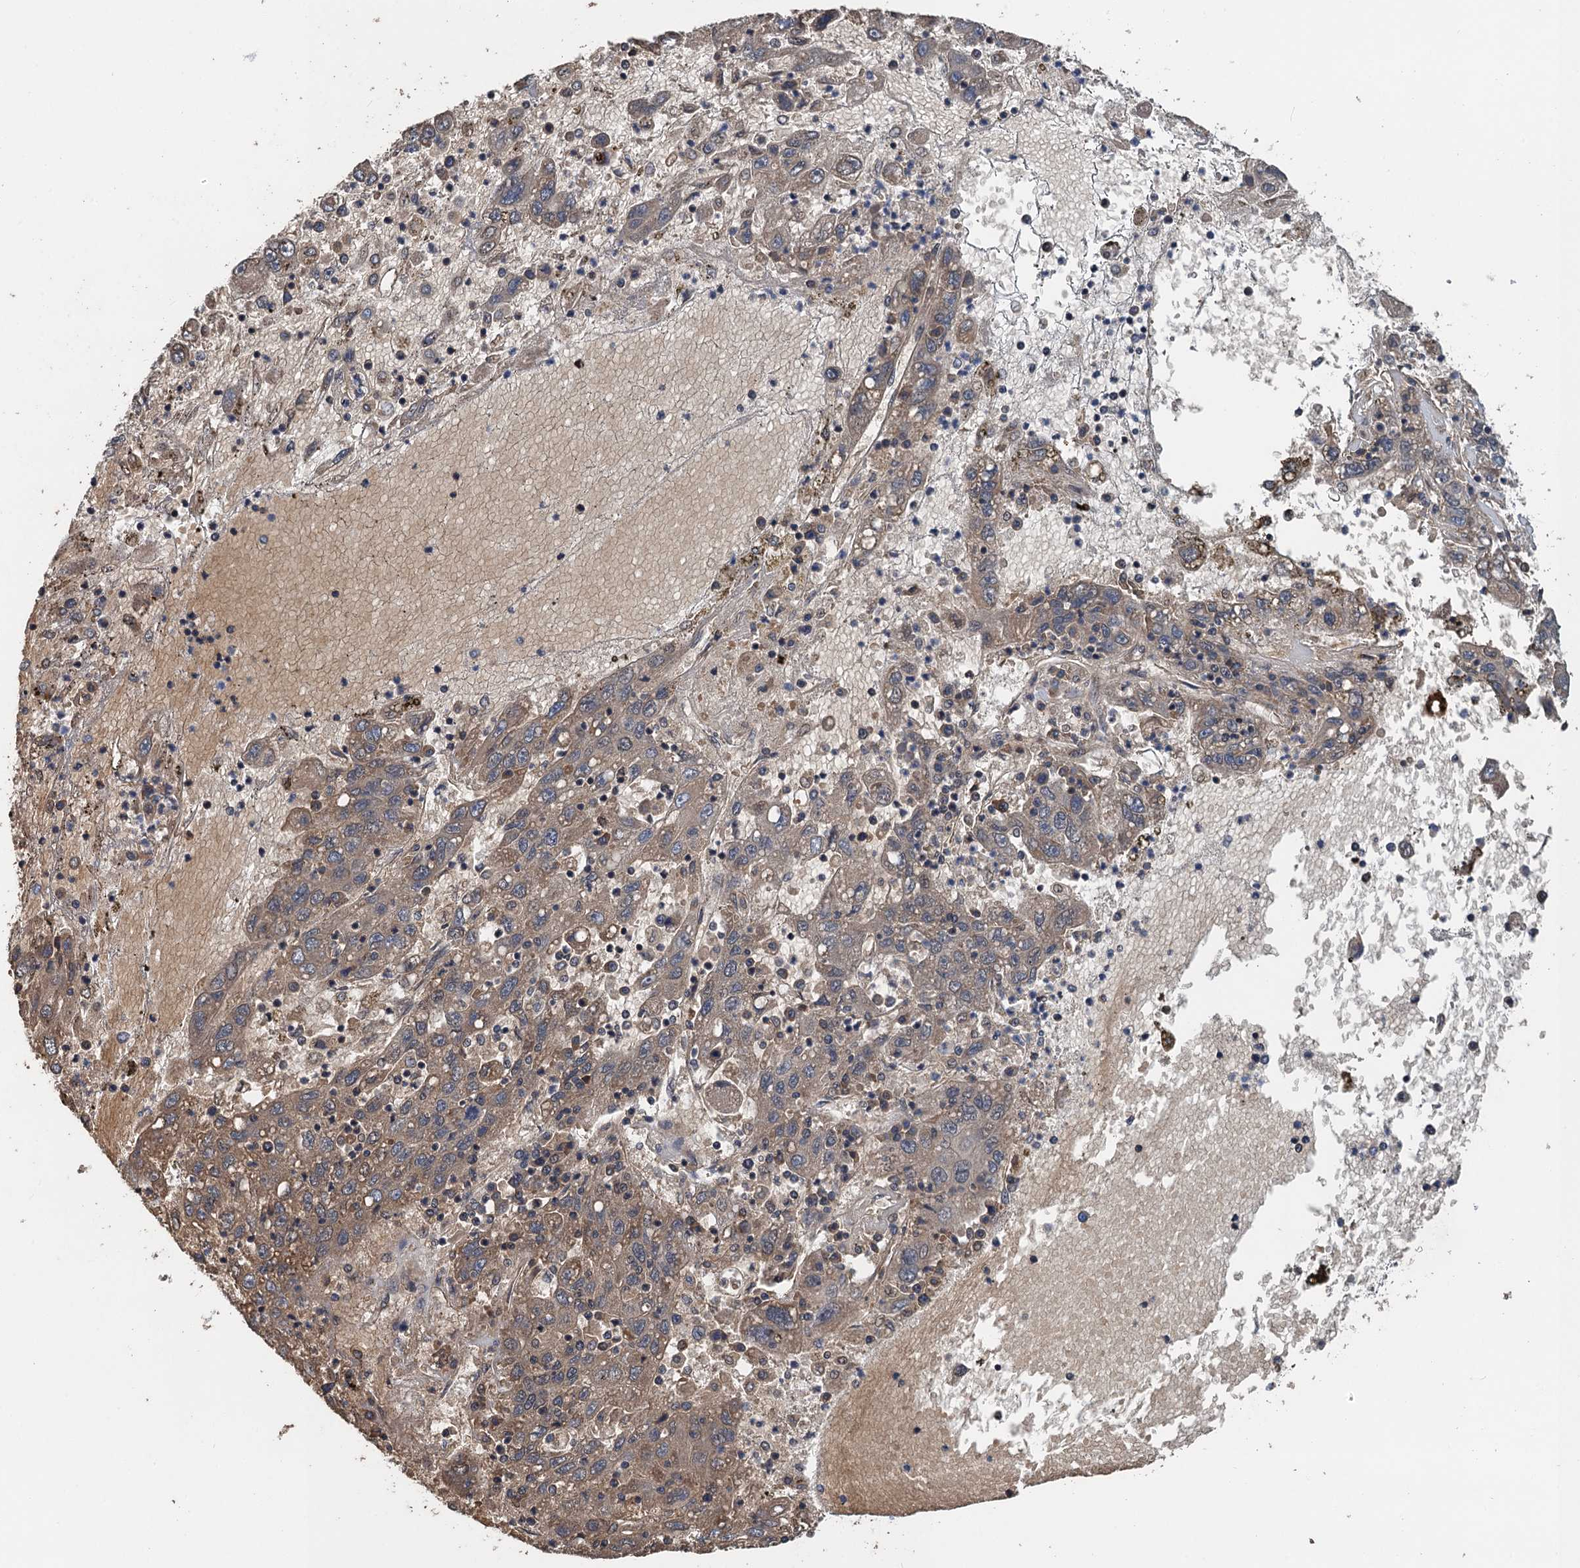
{"staining": {"intensity": "weak", "quantity": "25%-75%", "location": "cytoplasmic/membranous"}, "tissue": "liver cancer", "cell_type": "Tumor cells", "image_type": "cancer", "snomed": [{"axis": "morphology", "description": "Carcinoma, Hepatocellular, NOS"}, {"axis": "topography", "description": "Liver"}], "caption": "IHC (DAB (3,3'-diaminobenzidine)) staining of human liver cancer reveals weak cytoplasmic/membranous protein staining in approximately 25%-75% of tumor cells.", "gene": "ROGDI", "patient": {"sex": "male", "age": 49}}